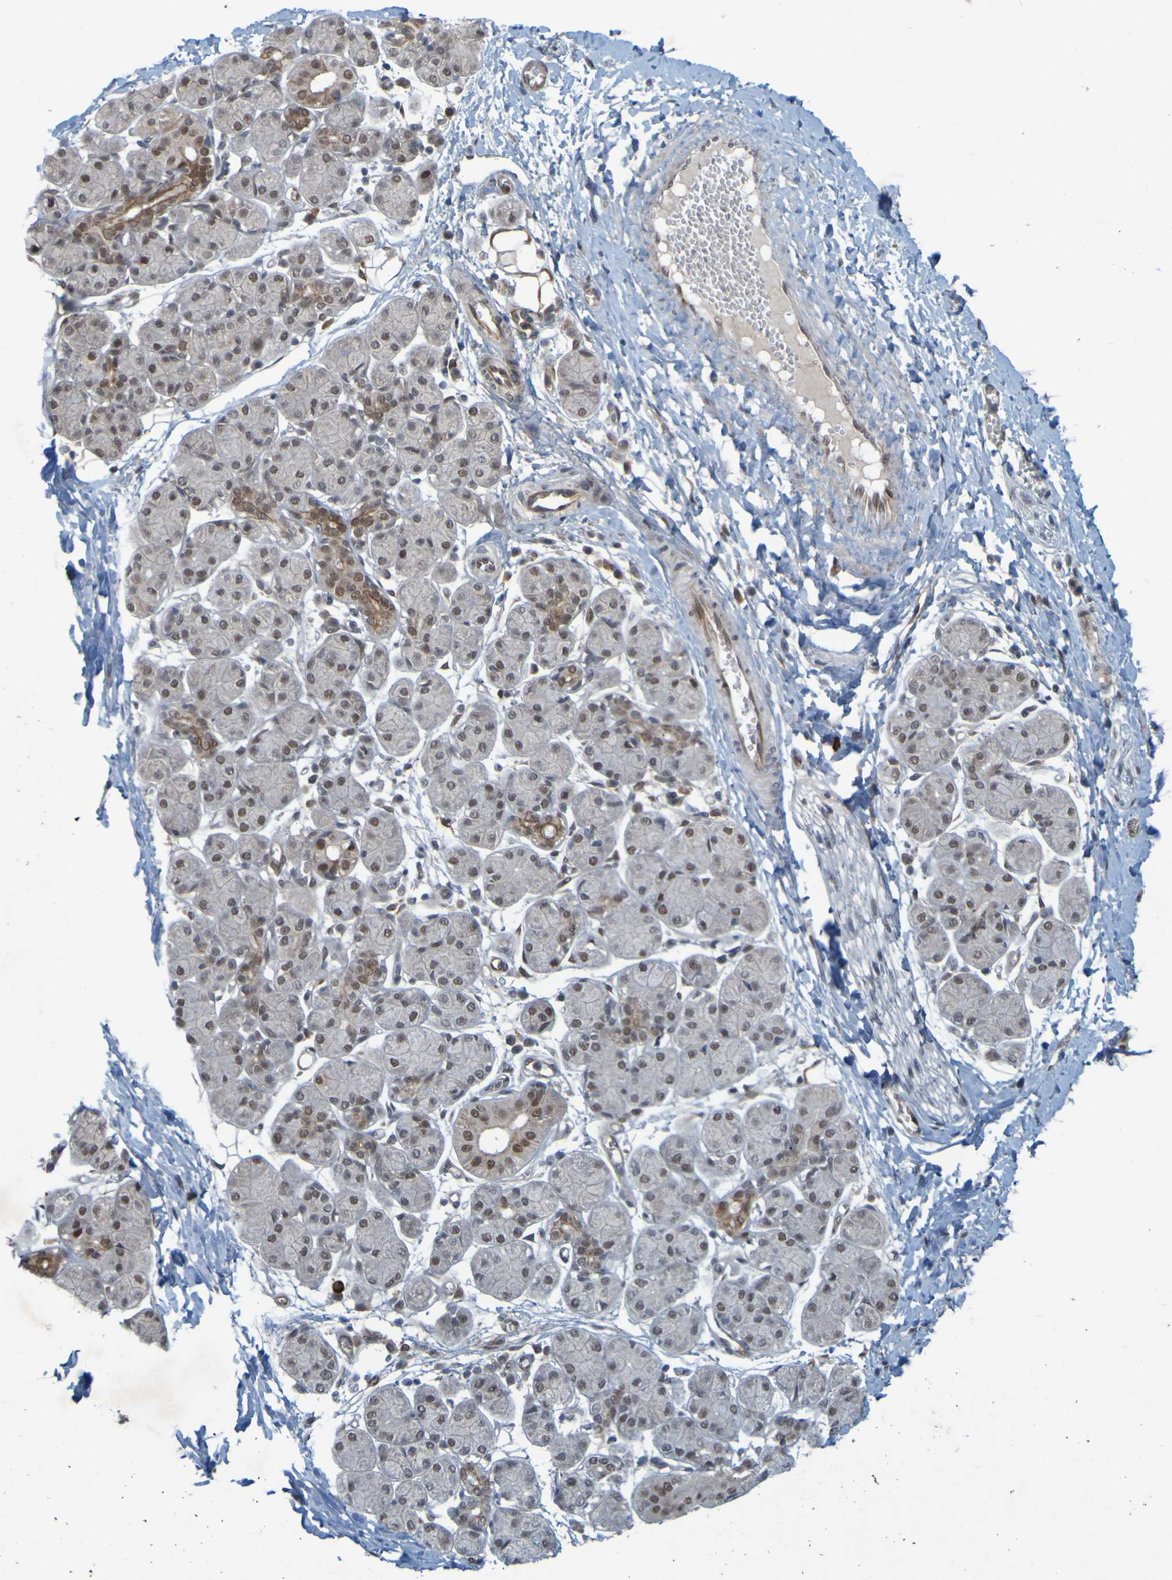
{"staining": {"intensity": "moderate", "quantity": "25%-75%", "location": "cytoplasmic/membranous,nuclear"}, "tissue": "salivary gland", "cell_type": "Glandular cells", "image_type": "normal", "snomed": [{"axis": "morphology", "description": "Normal tissue, NOS"}, {"axis": "morphology", "description": "Inflammation, NOS"}, {"axis": "topography", "description": "Lymph node"}, {"axis": "topography", "description": "Salivary gland"}], "caption": "Immunohistochemical staining of benign salivary gland displays 25%-75% levels of moderate cytoplasmic/membranous,nuclear protein positivity in about 25%-75% of glandular cells. (DAB (3,3'-diaminobenzidine) IHC with brightfield microscopy, high magnification).", "gene": "MCPH1", "patient": {"sex": "male", "age": 3}}